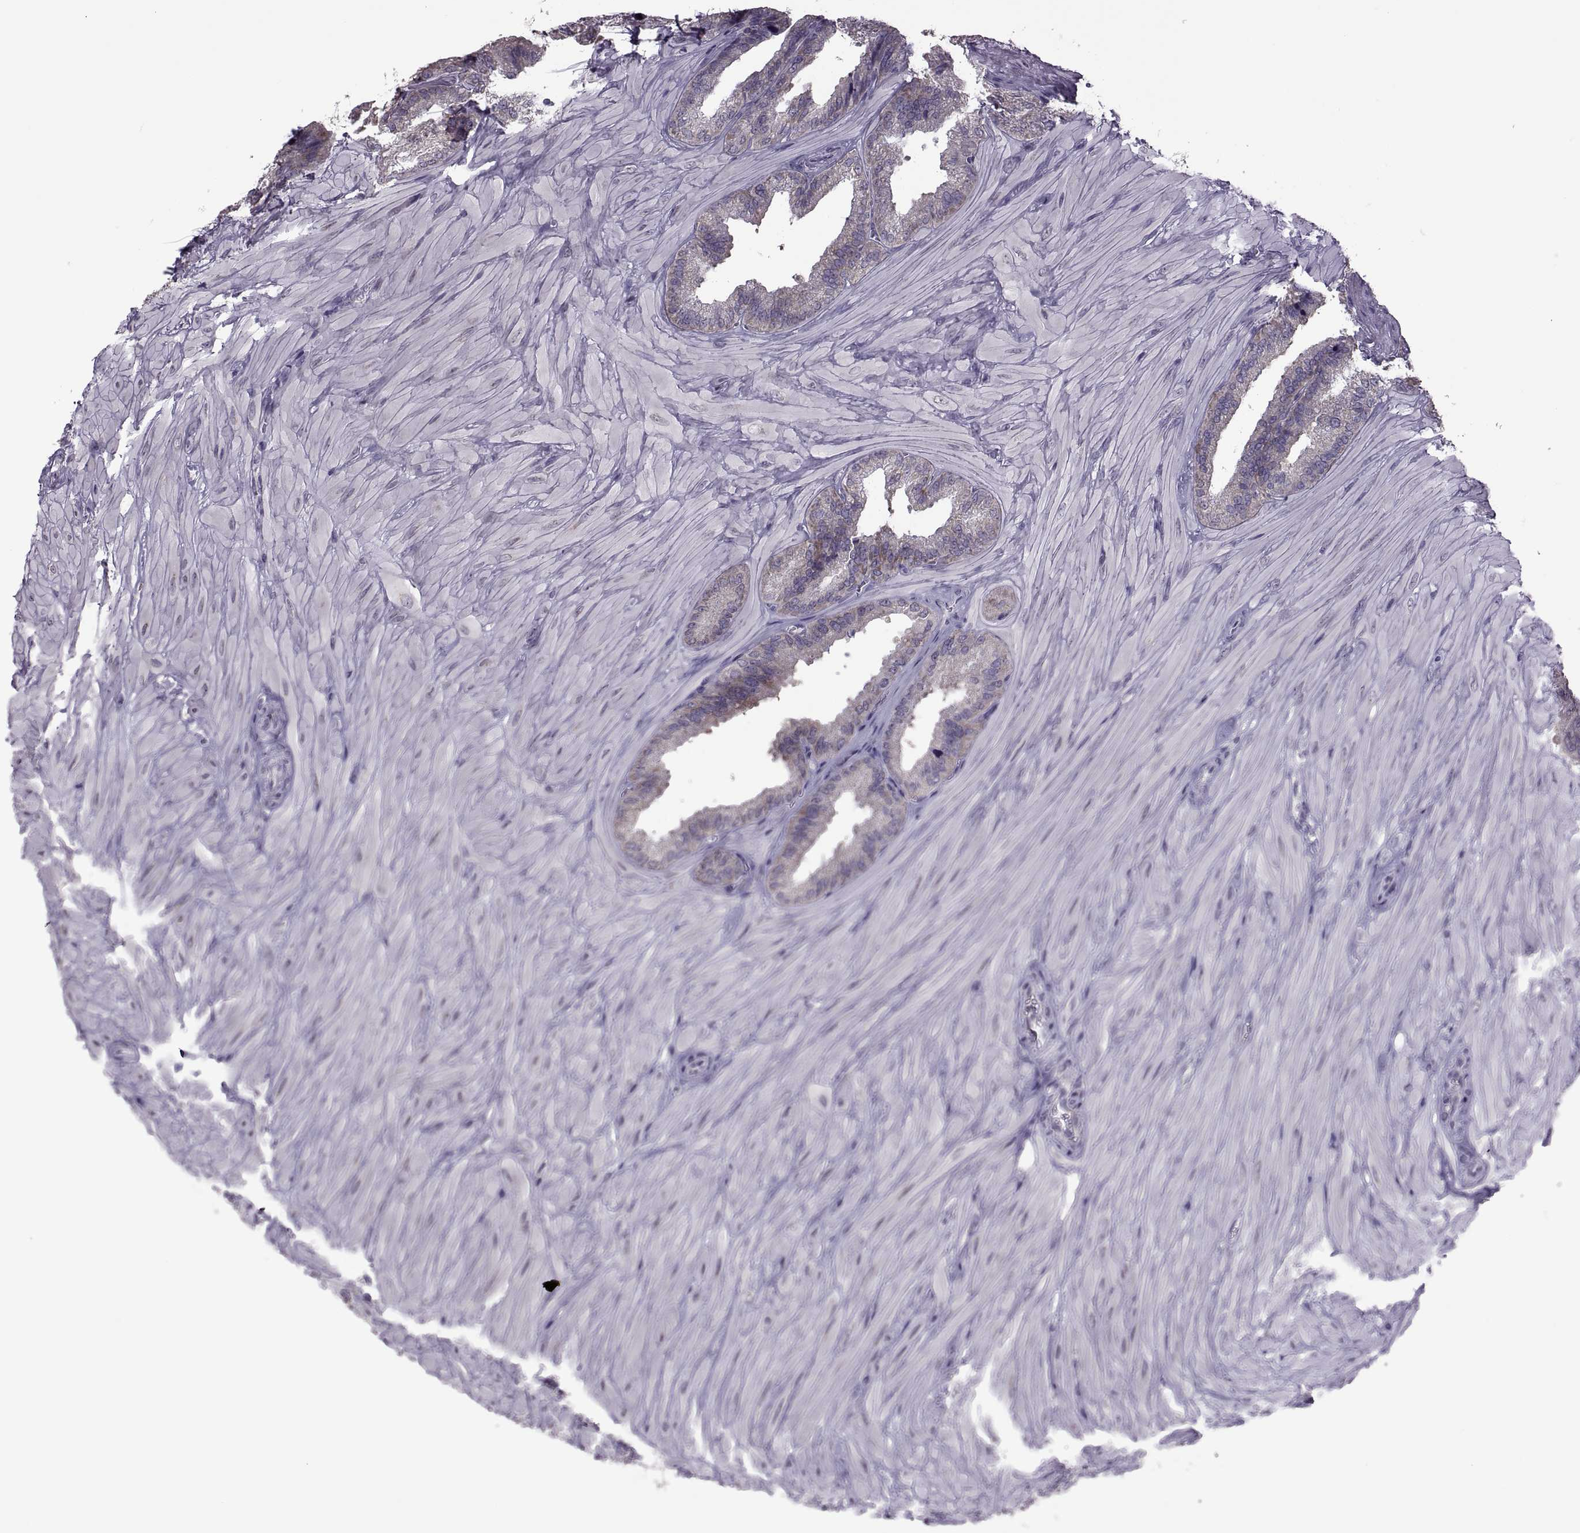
{"staining": {"intensity": "weak", "quantity": "25%-75%", "location": "cytoplasmic/membranous"}, "tissue": "seminal vesicle", "cell_type": "Glandular cells", "image_type": "normal", "snomed": [{"axis": "morphology", "description": "Normal tissue, NOS"}, {"axis": "topography", "description": "Seminal veicle"}], "caption": "Normal seminal vesicle was stained to show a protein in brown. There is low levels of weak cytoplasmic/membranous staining in approximately 25%-75% of glandular cells.", "gene": "PABPC1", "patient": {"sex": "male", "age": 37}}